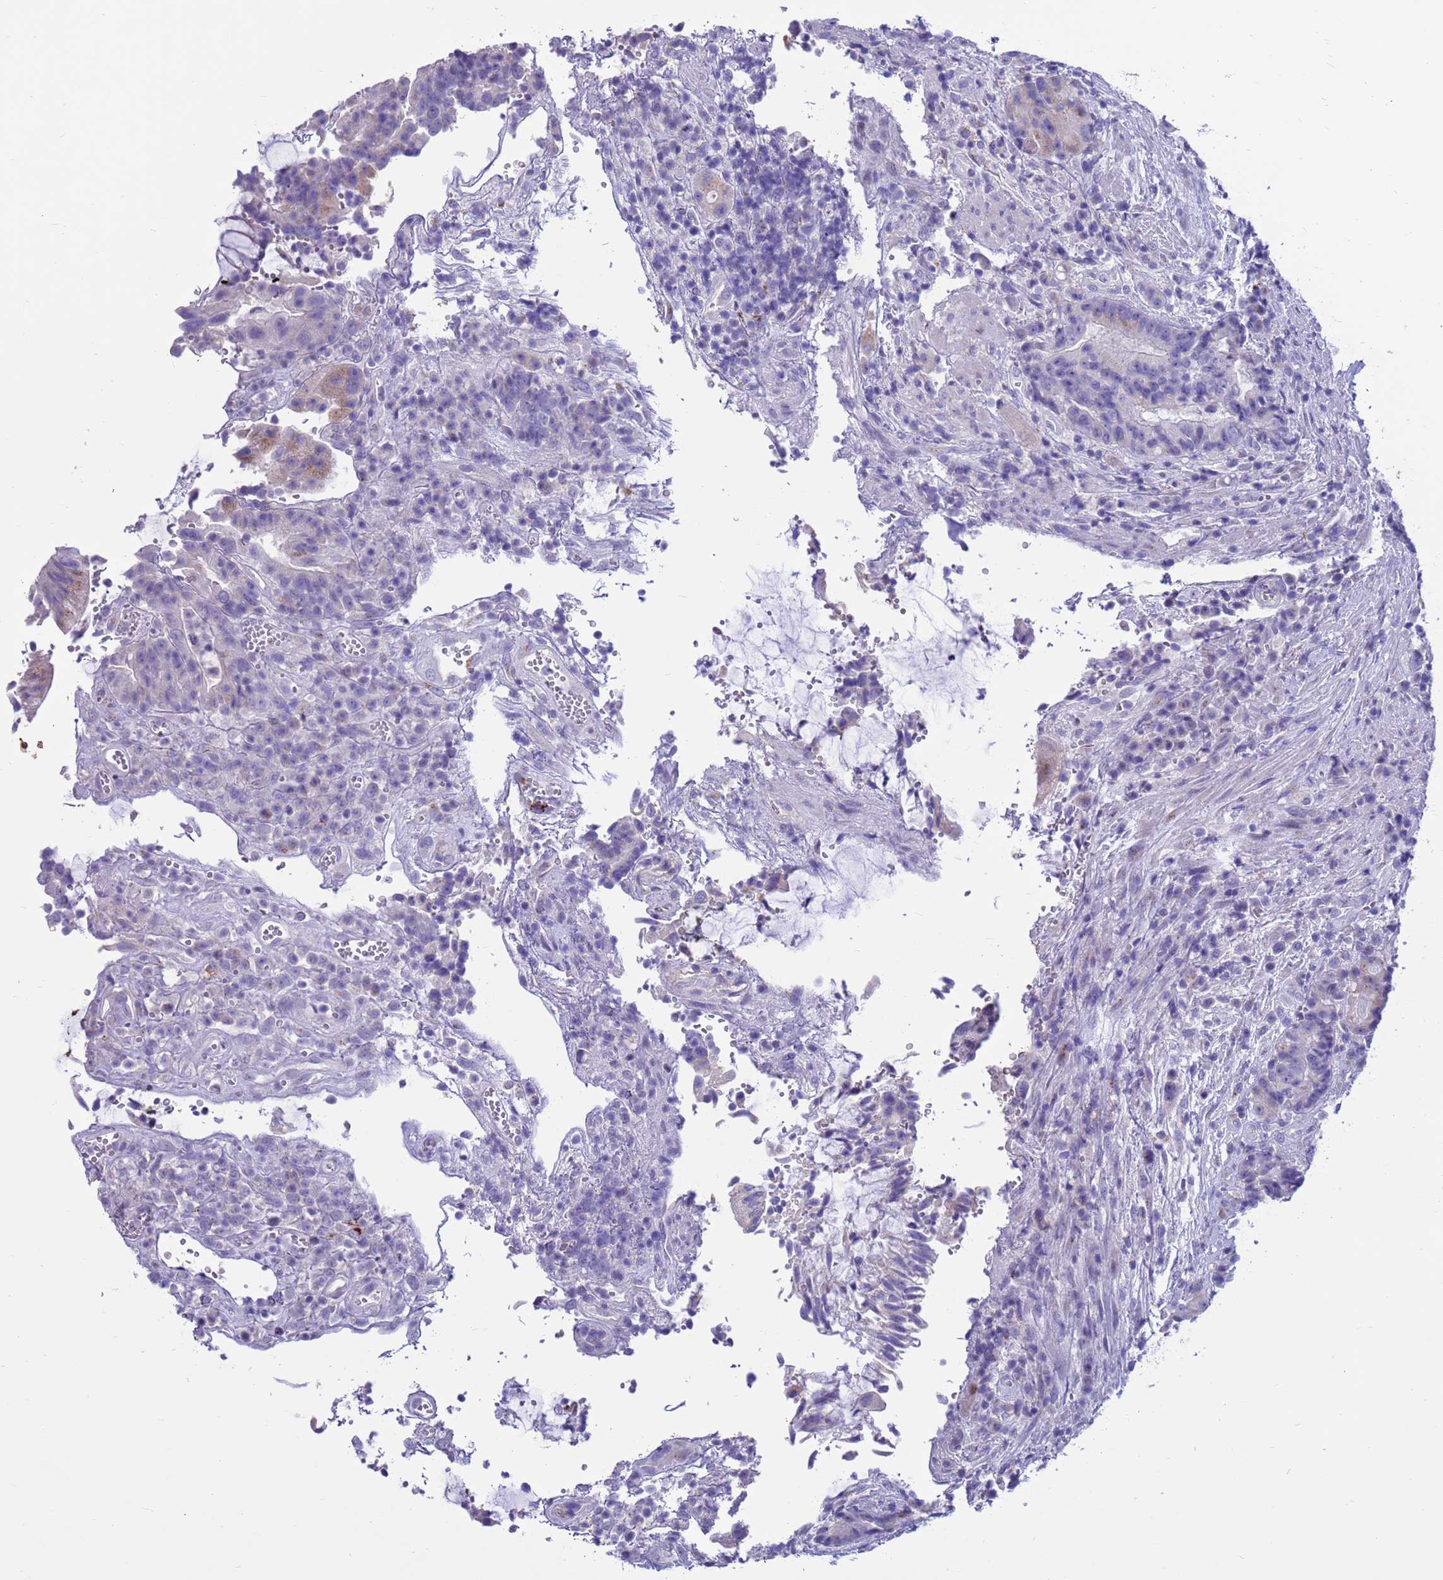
{"staining": {"intensity": "weak", "quantity": "<25%", "location": "cytoplasmic/membranous"}, "tissue": "colorectal cancer", "cell_type": "Tumor cells", "image_type": "cancer", "snomed": [{"axis": "morphology", "description": "Adenocarcinoma, NOS"}, {"axis": "topography", "description": "Rectum"}], "caption": "Immunohistochemical staining of colorectal cancer (adenocarcinoma) shows no significant positivity in tumor cells.", "gene": "PDE10A", "patient": {"sex": "male", "age": 69}}